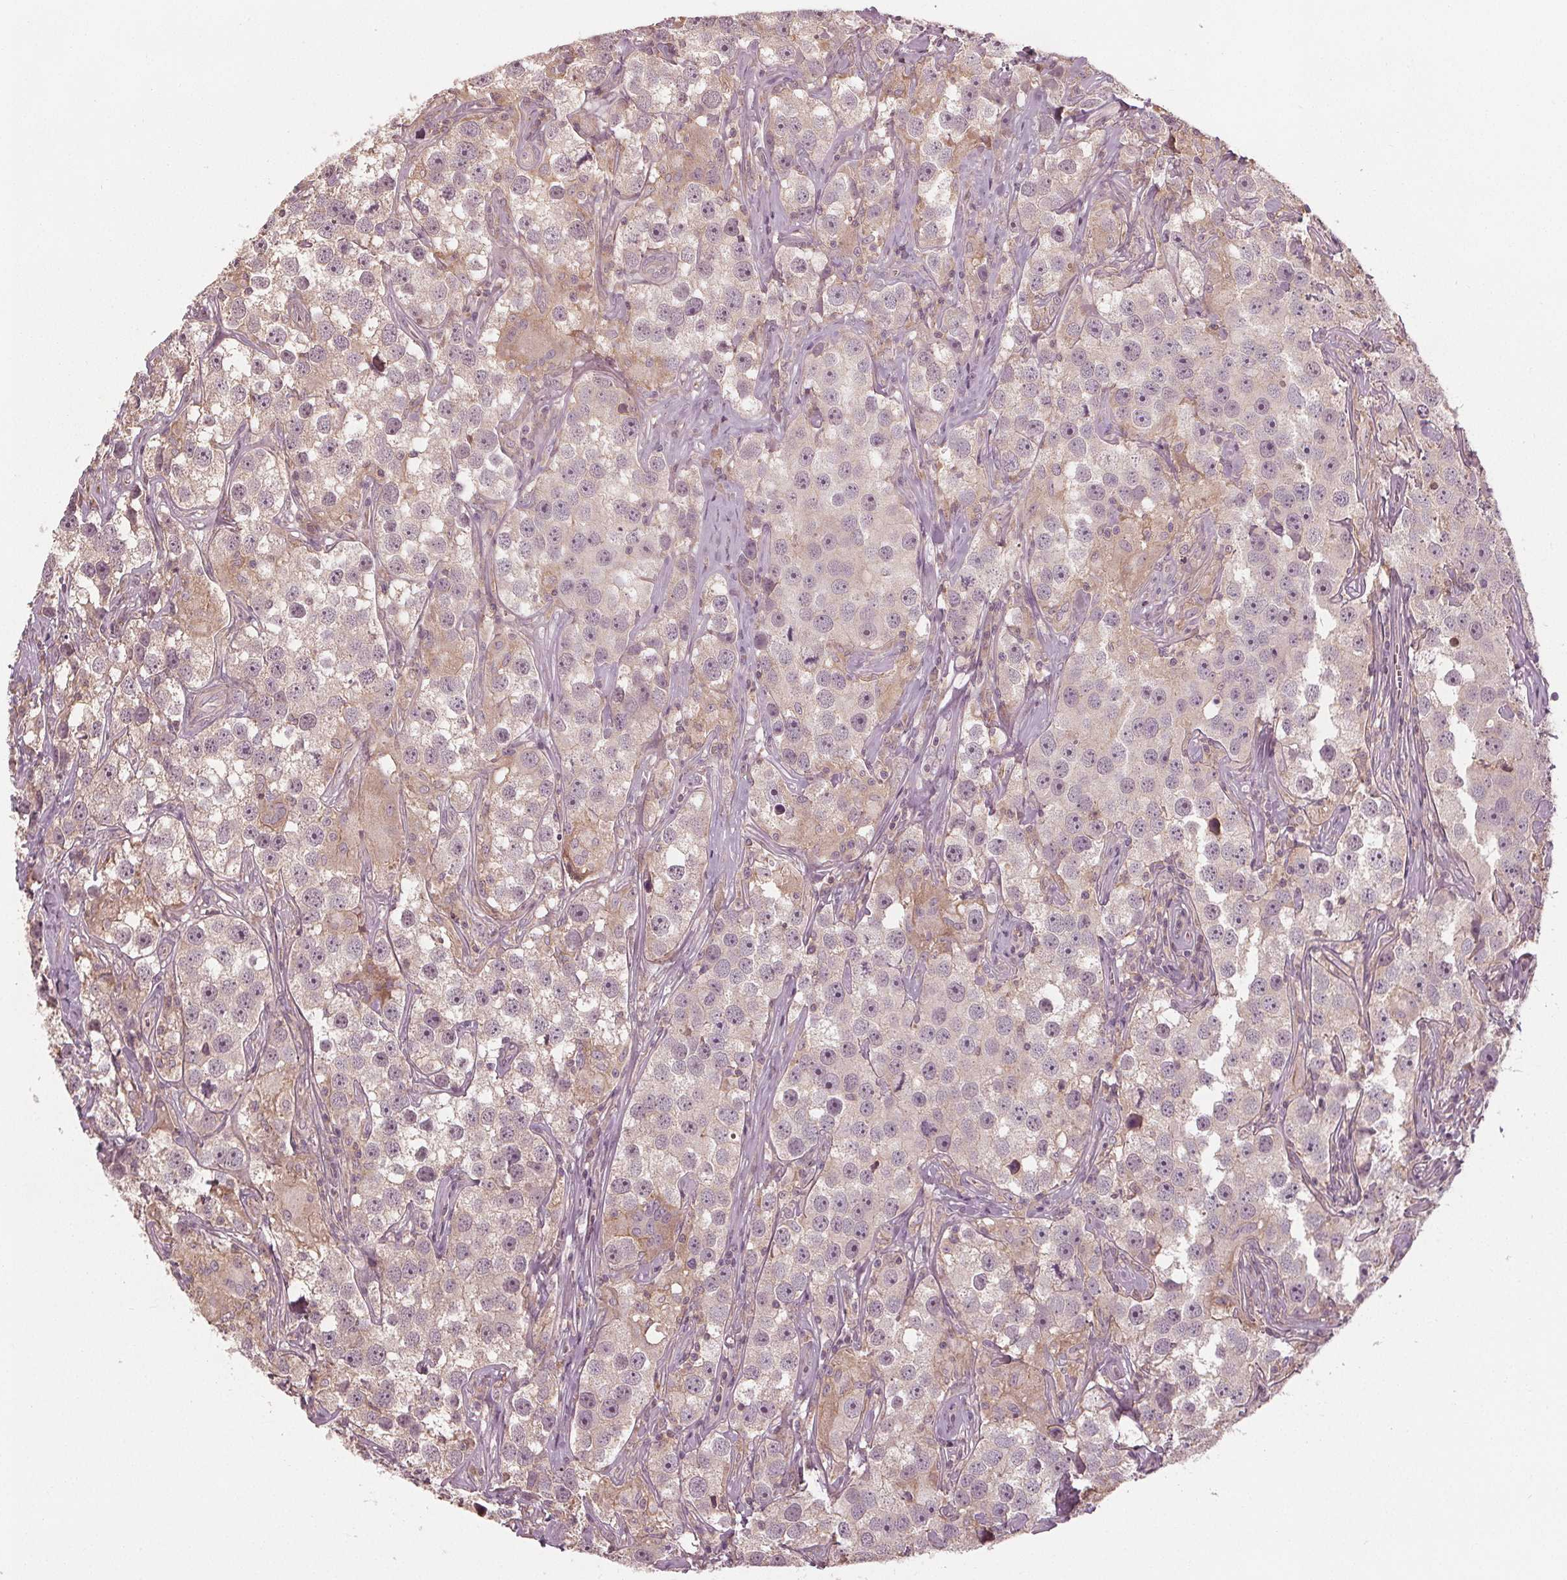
{"staining": {"intensity": "weak", "quantity": "<25%", "location": "cytoplasmic/membranous"}, "tissue": "testis cancer", "cell_type": "Tumor cells", "image_type": "cancer", "snomed": [{"axis": "morphology", "description": "Seminoma, NOS"}, {"axis": "topography", "description": "Testis"}], "caption": "Tumor cells show no significant positivity in testis cancer (seminoma).", "gene": "GNB2", "patient": {"sex": "male", "age": 49}}